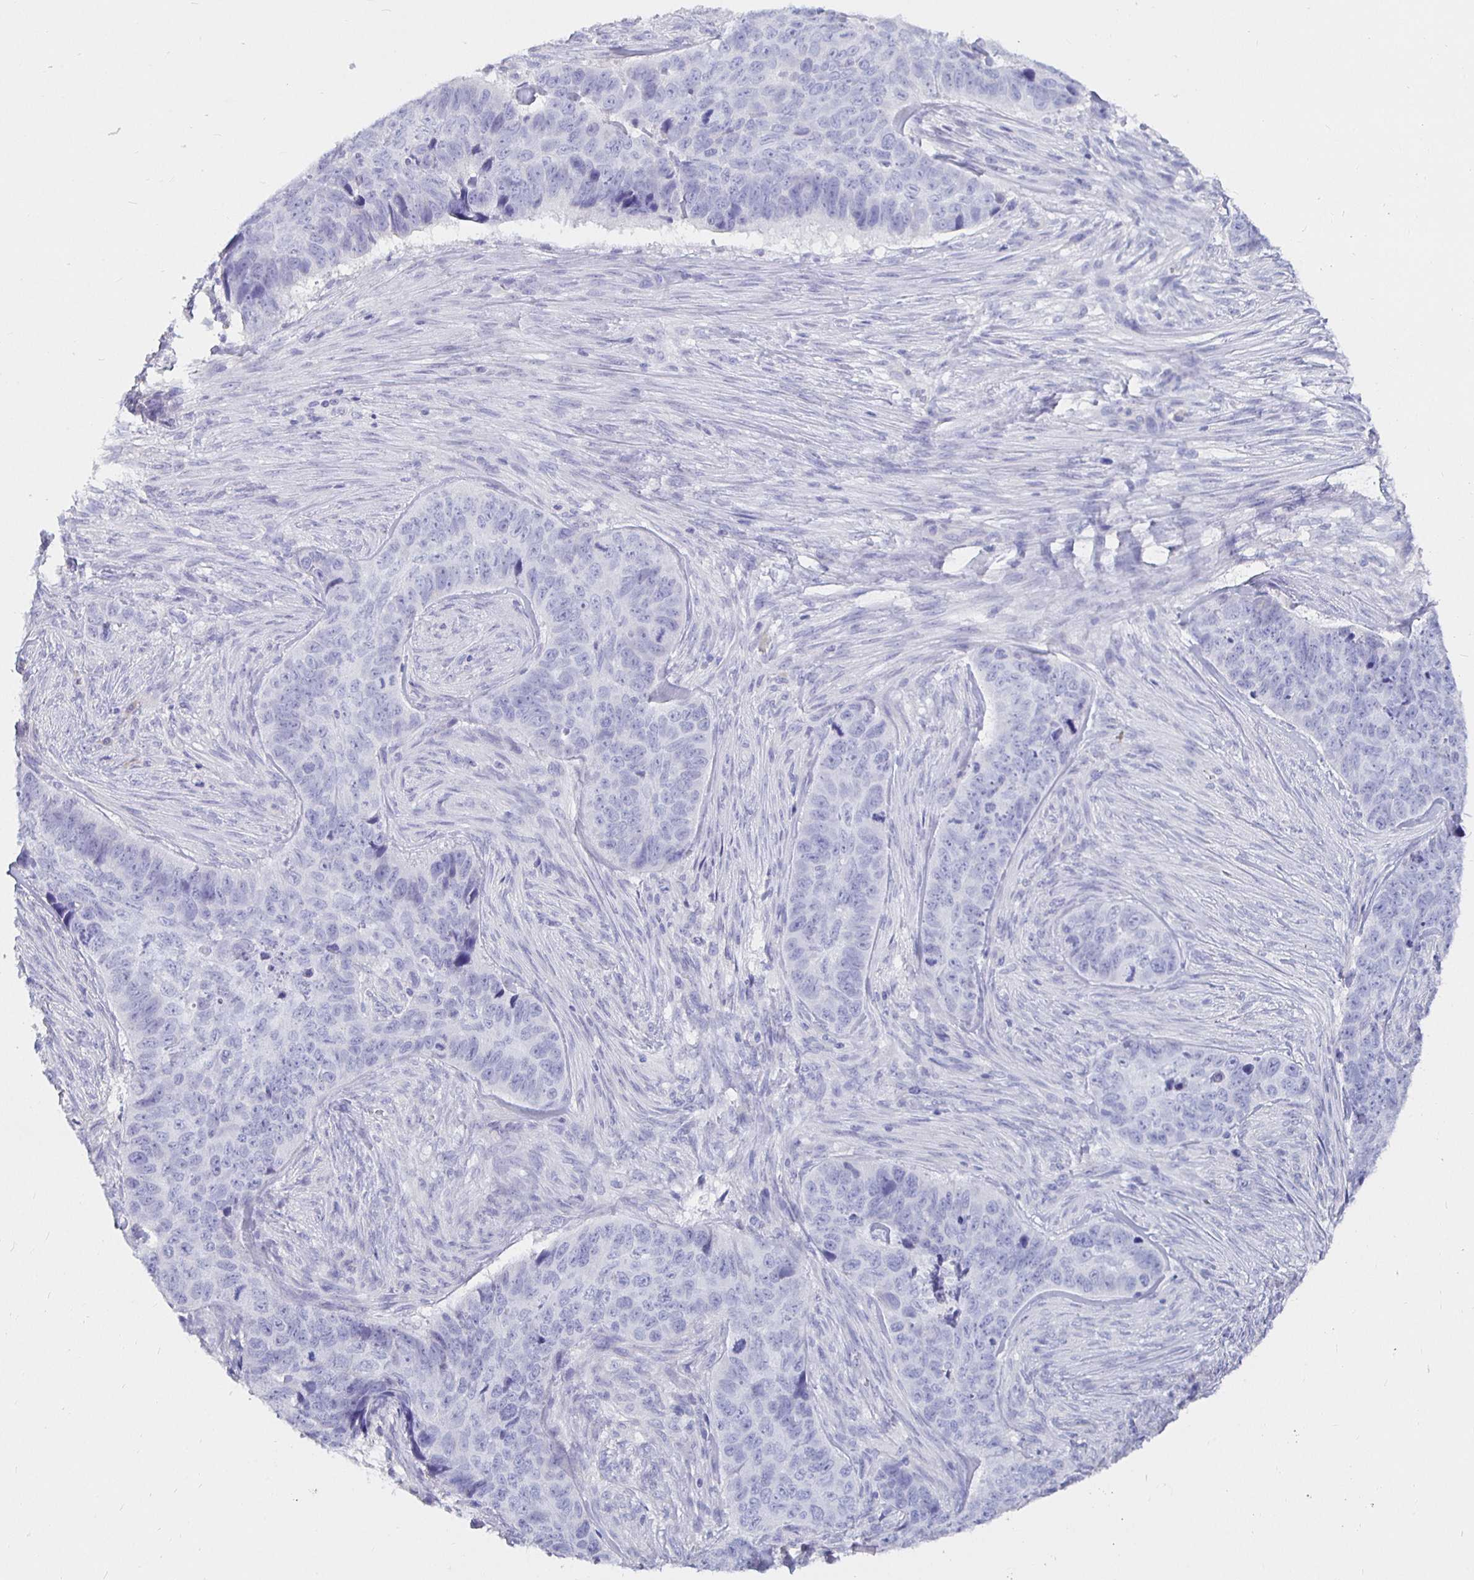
{"staining": {"intensity": "negative", "quantity": "none", "location": "none"}, "tissue": "skin cancer", "cell_type": "Tumor cells", "image_type": "cancer", "snomed": [{"axis": "morphology", "description": "Basal cell carcinoma"}, {"axis": "topography", "description": "Skin"}], "caption": "Immunohistochemical staining of human skin cancer shows no significant staining in tumor cells.", "gene": "UMOD", "patient": {"sex": "female", "age": 82}}